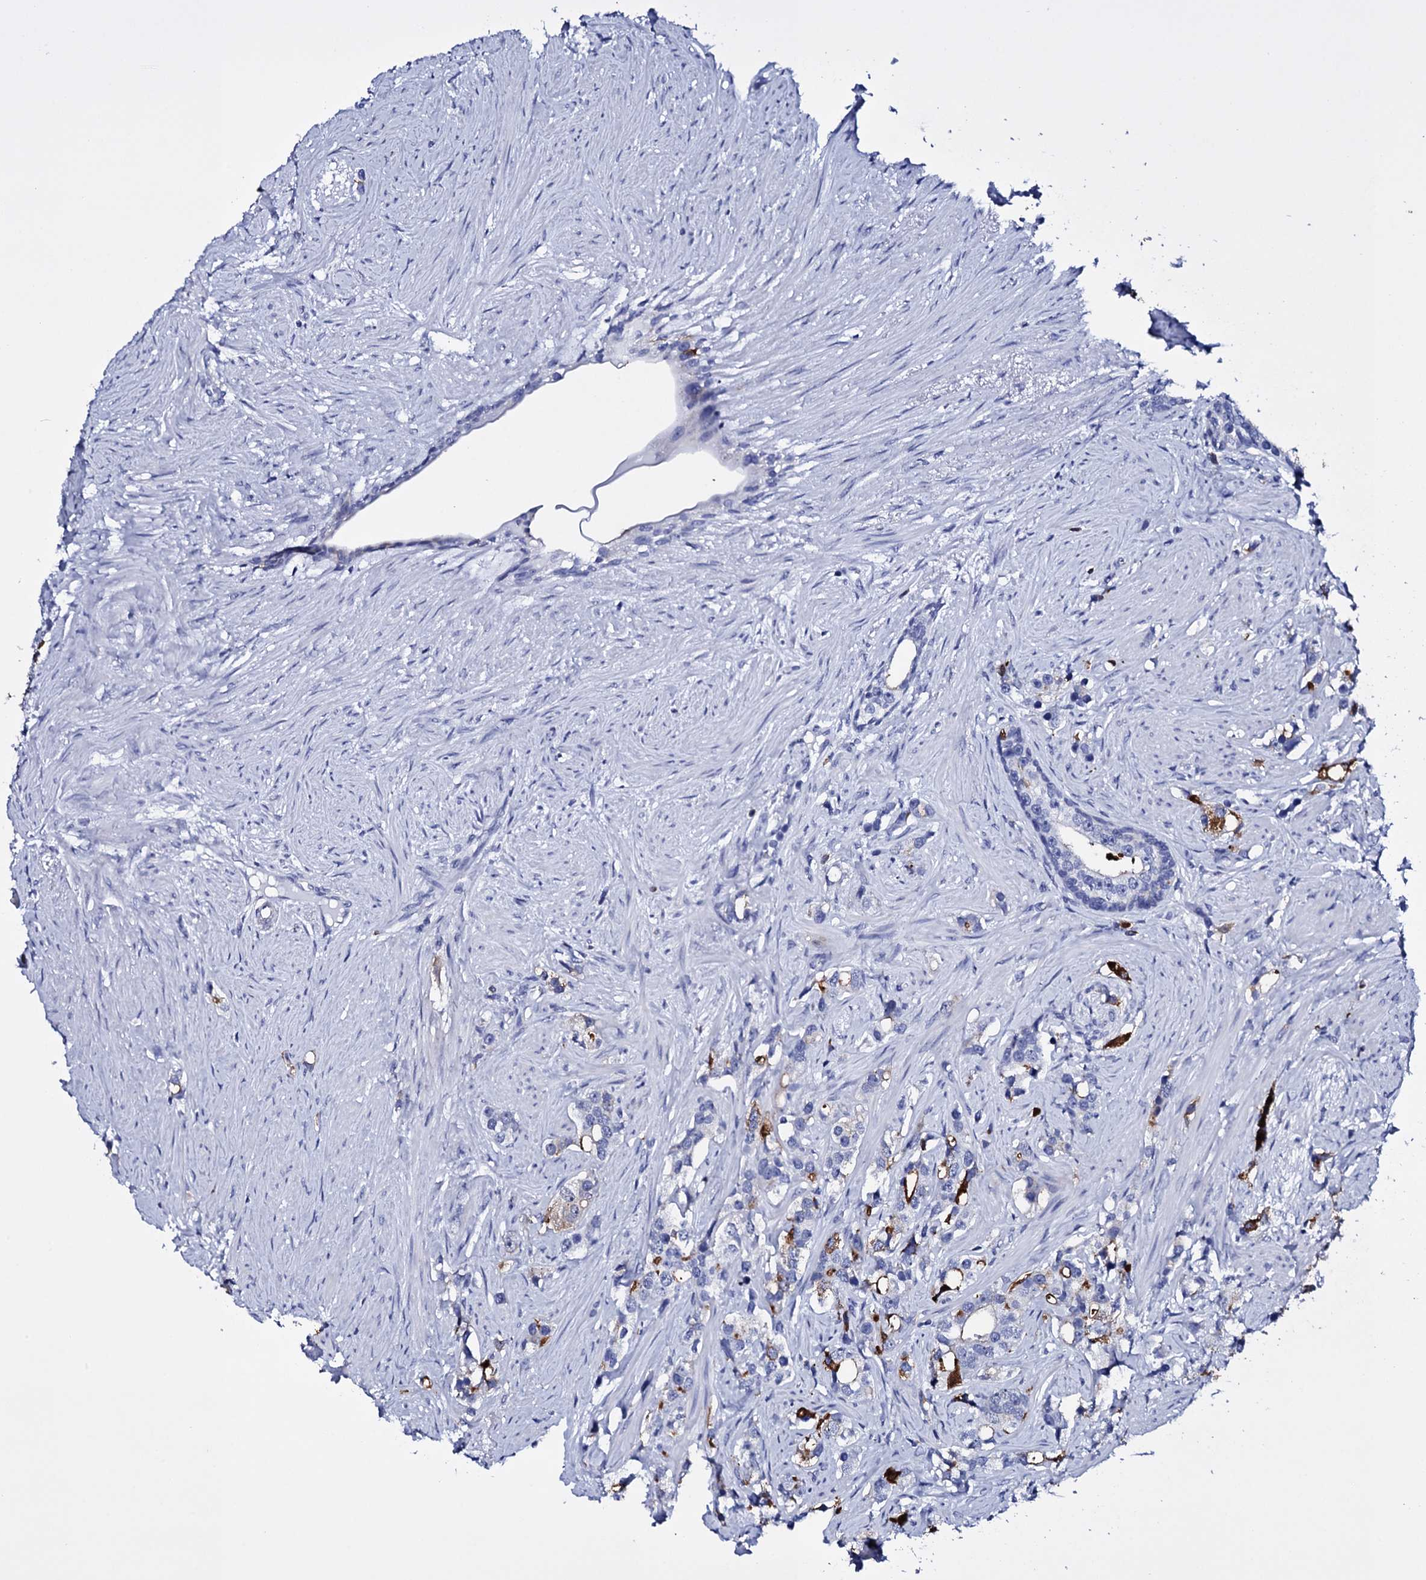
{"staining": {"intensity": "strong", "quantity": "25%-75%", "location": "cytoplasmic/membranous"}, "tissue": "prostate cancer", "cell_type": "Tumor cells", "image_type": "cancer", "snomed": [{"axis": "morphology", "description": "Adenocarcinoma, High grade"}, {"axis": "topography", "description": "Prostate"}], "caption": "Tumor cells show high levels of strong cytoplasmic/membranous staining in approximately 25%-75% of cells in prostate cancer. The protein is shown in brown color, while the nuclei are stained blue.", "gene": "ITPRID2", "patient": {"sex": "male", "age": 63}}